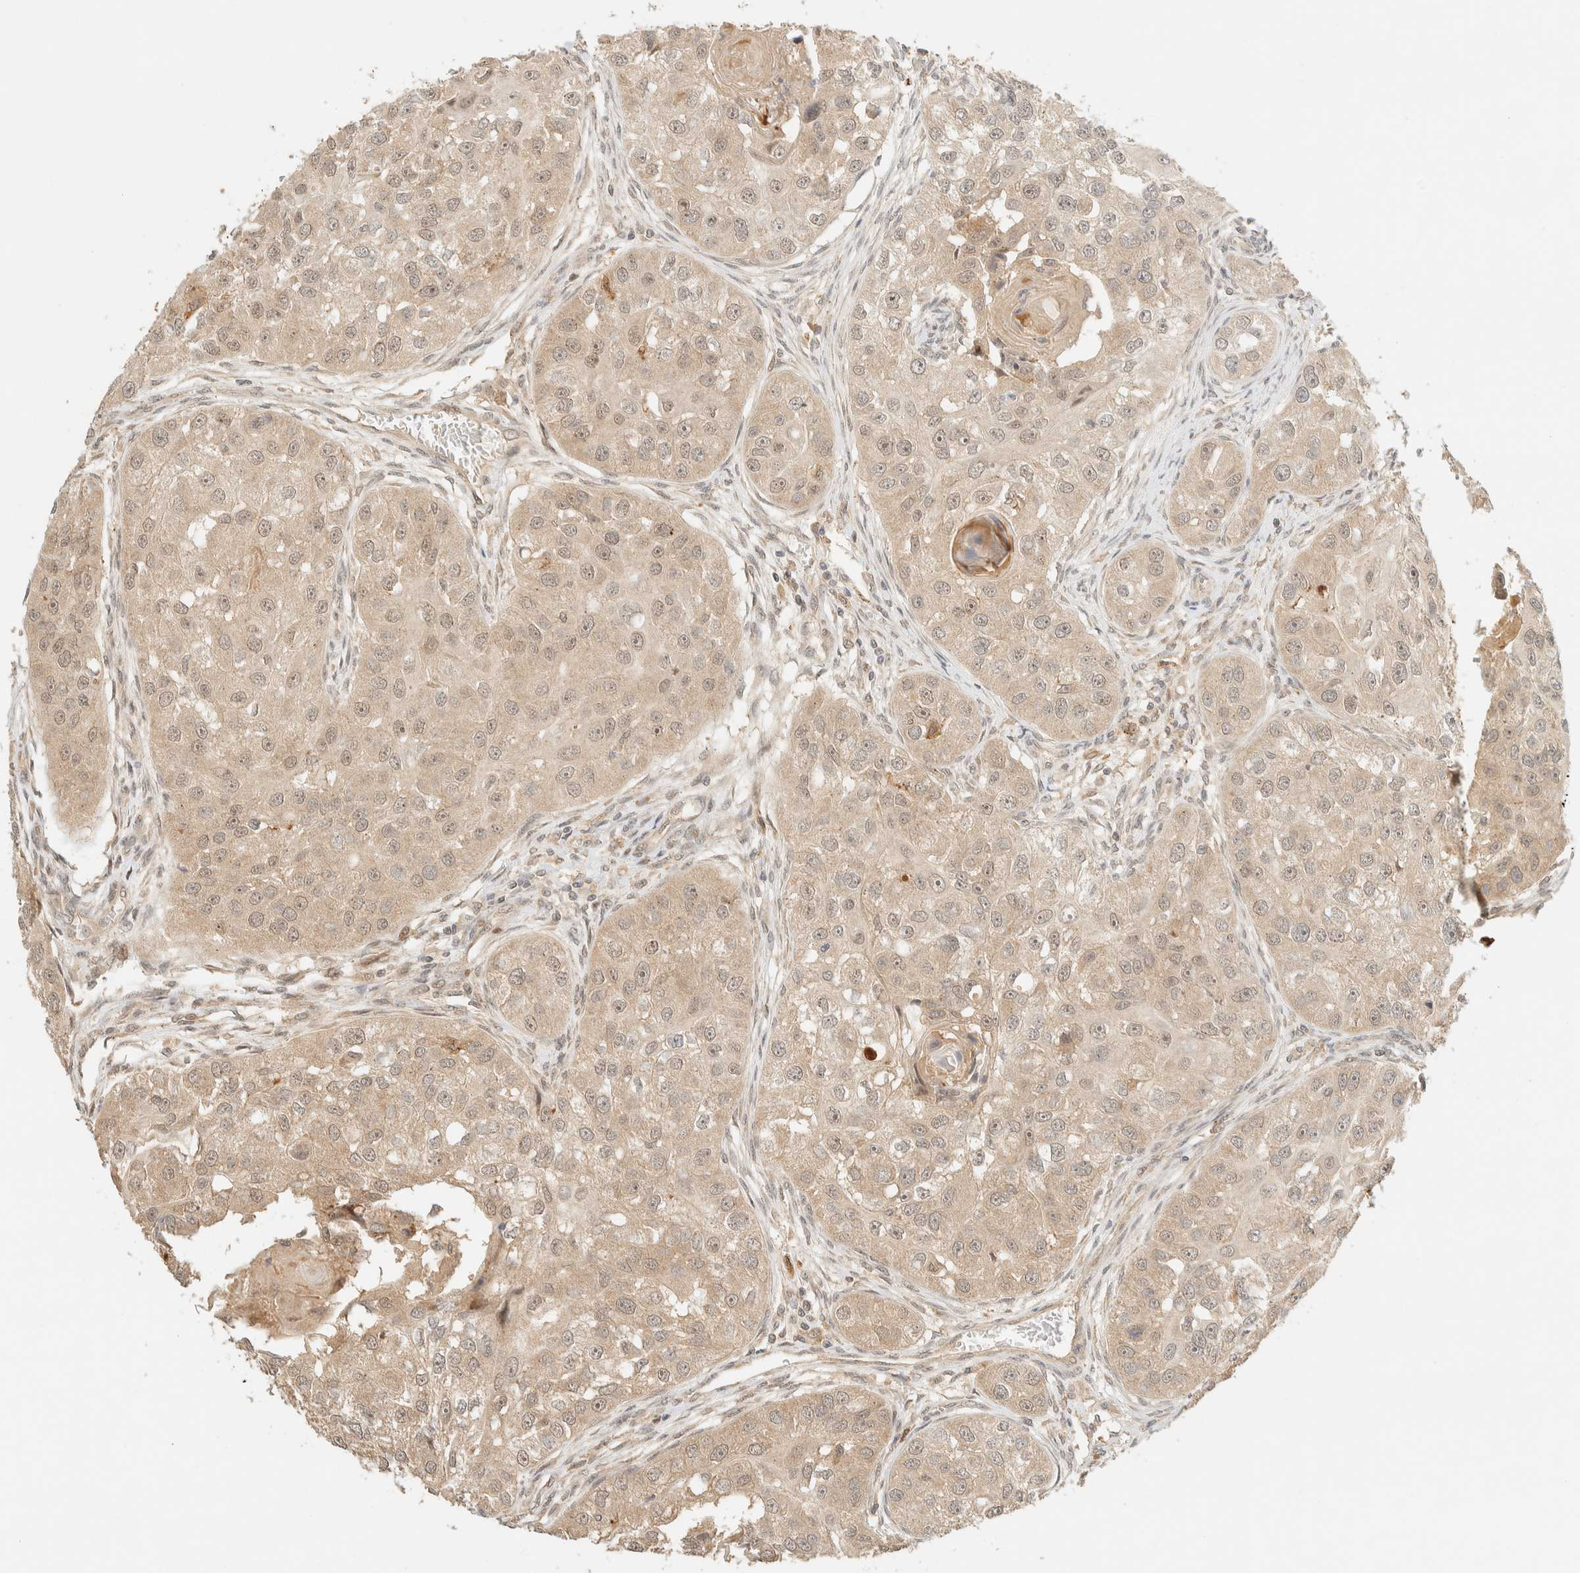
{"staining": {"intensity": "weak", "quantity": ">75%", "location": "cytoplasmic/membranous,nuclear"}, "tissue": "head and neck cancer", "cell_type": "Tumor cells", "image_type": "cancer", "snomed": [{"axis": "morphology", "description": "Normal tissue, NOS"}, {"axis": "morphology", "description": "Squamous cell carcinoma, NOS"}, {"axis": "topography", "description": "Skeletal muscle"}, {"axis": "topography", "description": "Head-Neck"}], "caption": "IHC image of neoplastic tissue: head and neck squamous cell carcinoma stained using IHC shows low levels of weak protein expression localized specifically in the cytoplasmic/membranous and nuclear of tumor cells, appearing as a cytoplasmic/membranous and nuclear brown color.", "gene": "ZBTB34", "patient": {"sex": "male", "age": 51}}